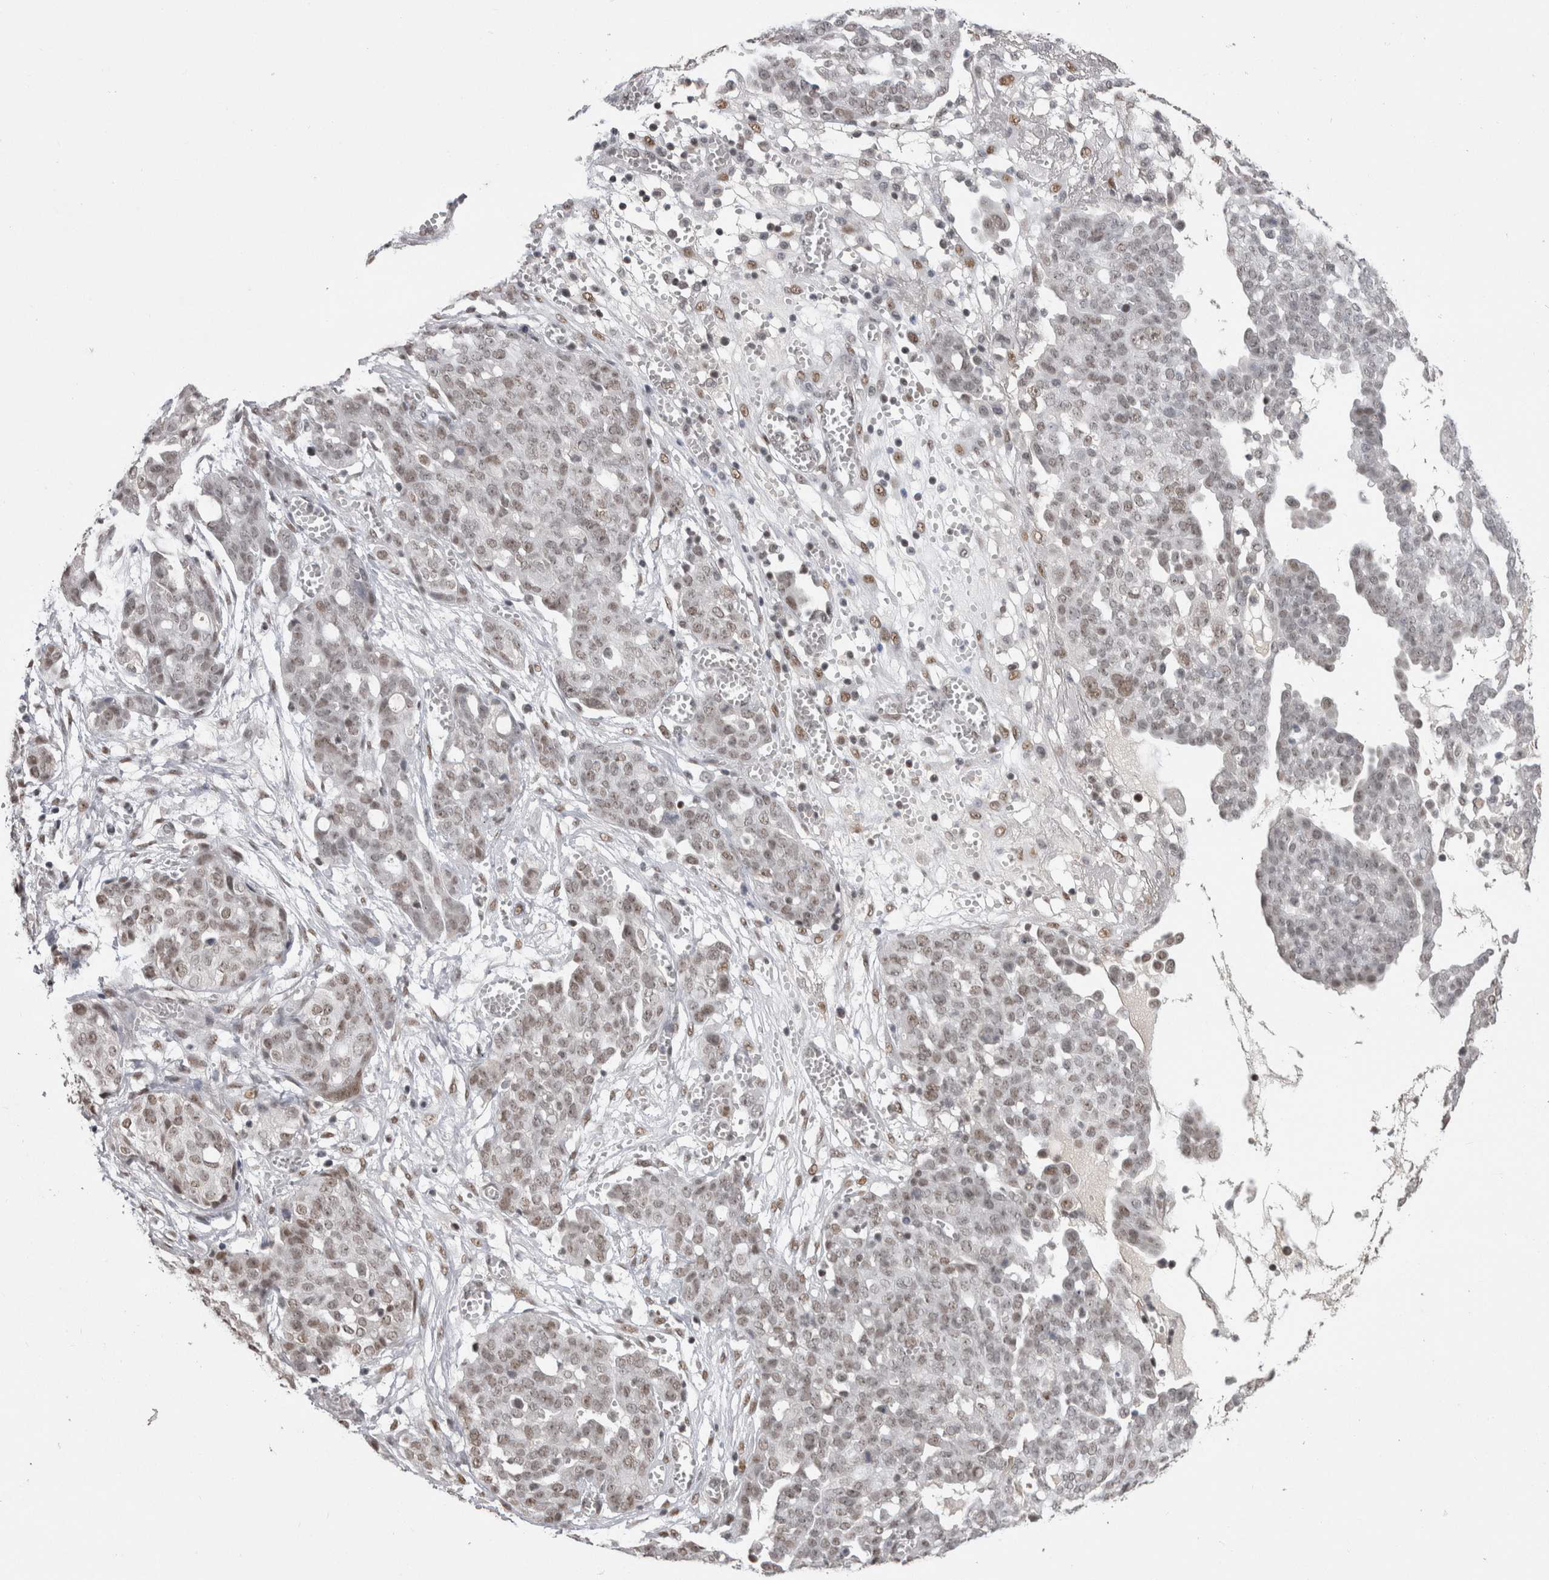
{"staining": {"intensity": "weak", "quantity": "25%-75%", "location": "nuclear"}, "tissue": "ovarian cancer", "cell_type": "Tumor cells", "image_type": "cancer", "snomed": [{"axis": "morphology", "description": "Cystadenocarcinoma, serous, NOS"}, {"axis": "topography", "description": "Soft tissue"}, {"axis": "topography", "description": "Ovary"}], "caption": "Weak nuclear positivity for a protein is identified in approximately 25%-75% of tumor cells of ovarian serous cystadenocarcinoma using immunohistochemistry.", "gene": "DAXX", "patient": {"sex": "female", "age": 57}}